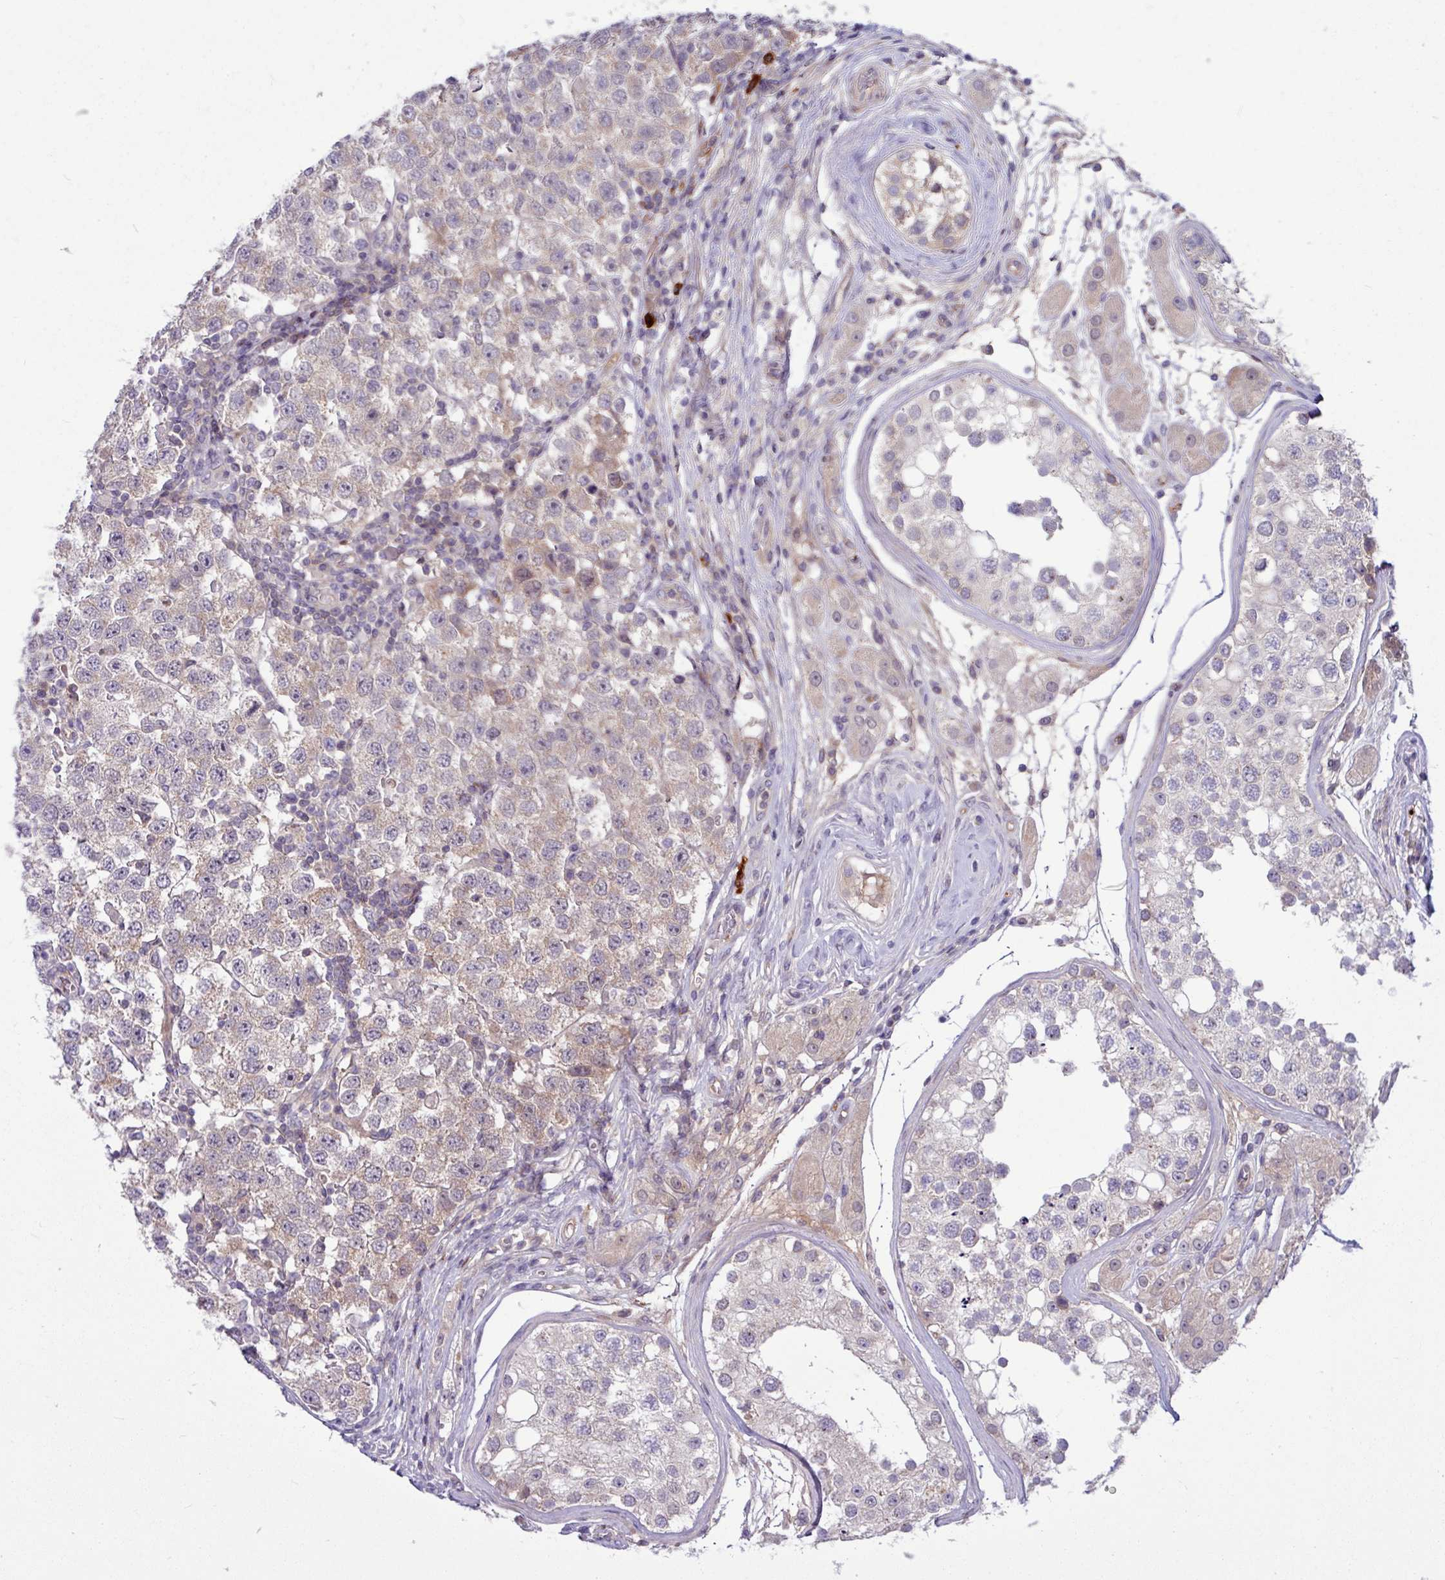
{"staining": {"intensity": "weak", "quantity": "<25%", "location": "cytoplasmic/membranous"}, "tissue": "testis cancer", "cell_type": "Tumor cells", "image_type": "cancer", "snomed": [{"axis": "morphology", "description": "Seminoma, NOS"}, {"axis": "topography", "description": "Testis"}], "caption": "High magnification brightfield microscopy of testis cancer stained with DAB (3,3'-diaminobenzidine) (brown) and counterstained with hematoxylin (blue): tumor cells show no significant staining. (Brightfield microscopy of DAB immunohistochemistry (IHC) at high magnification).", "gene": "B4GALNT4", "patient": {"sex": "male", "age": 34}}